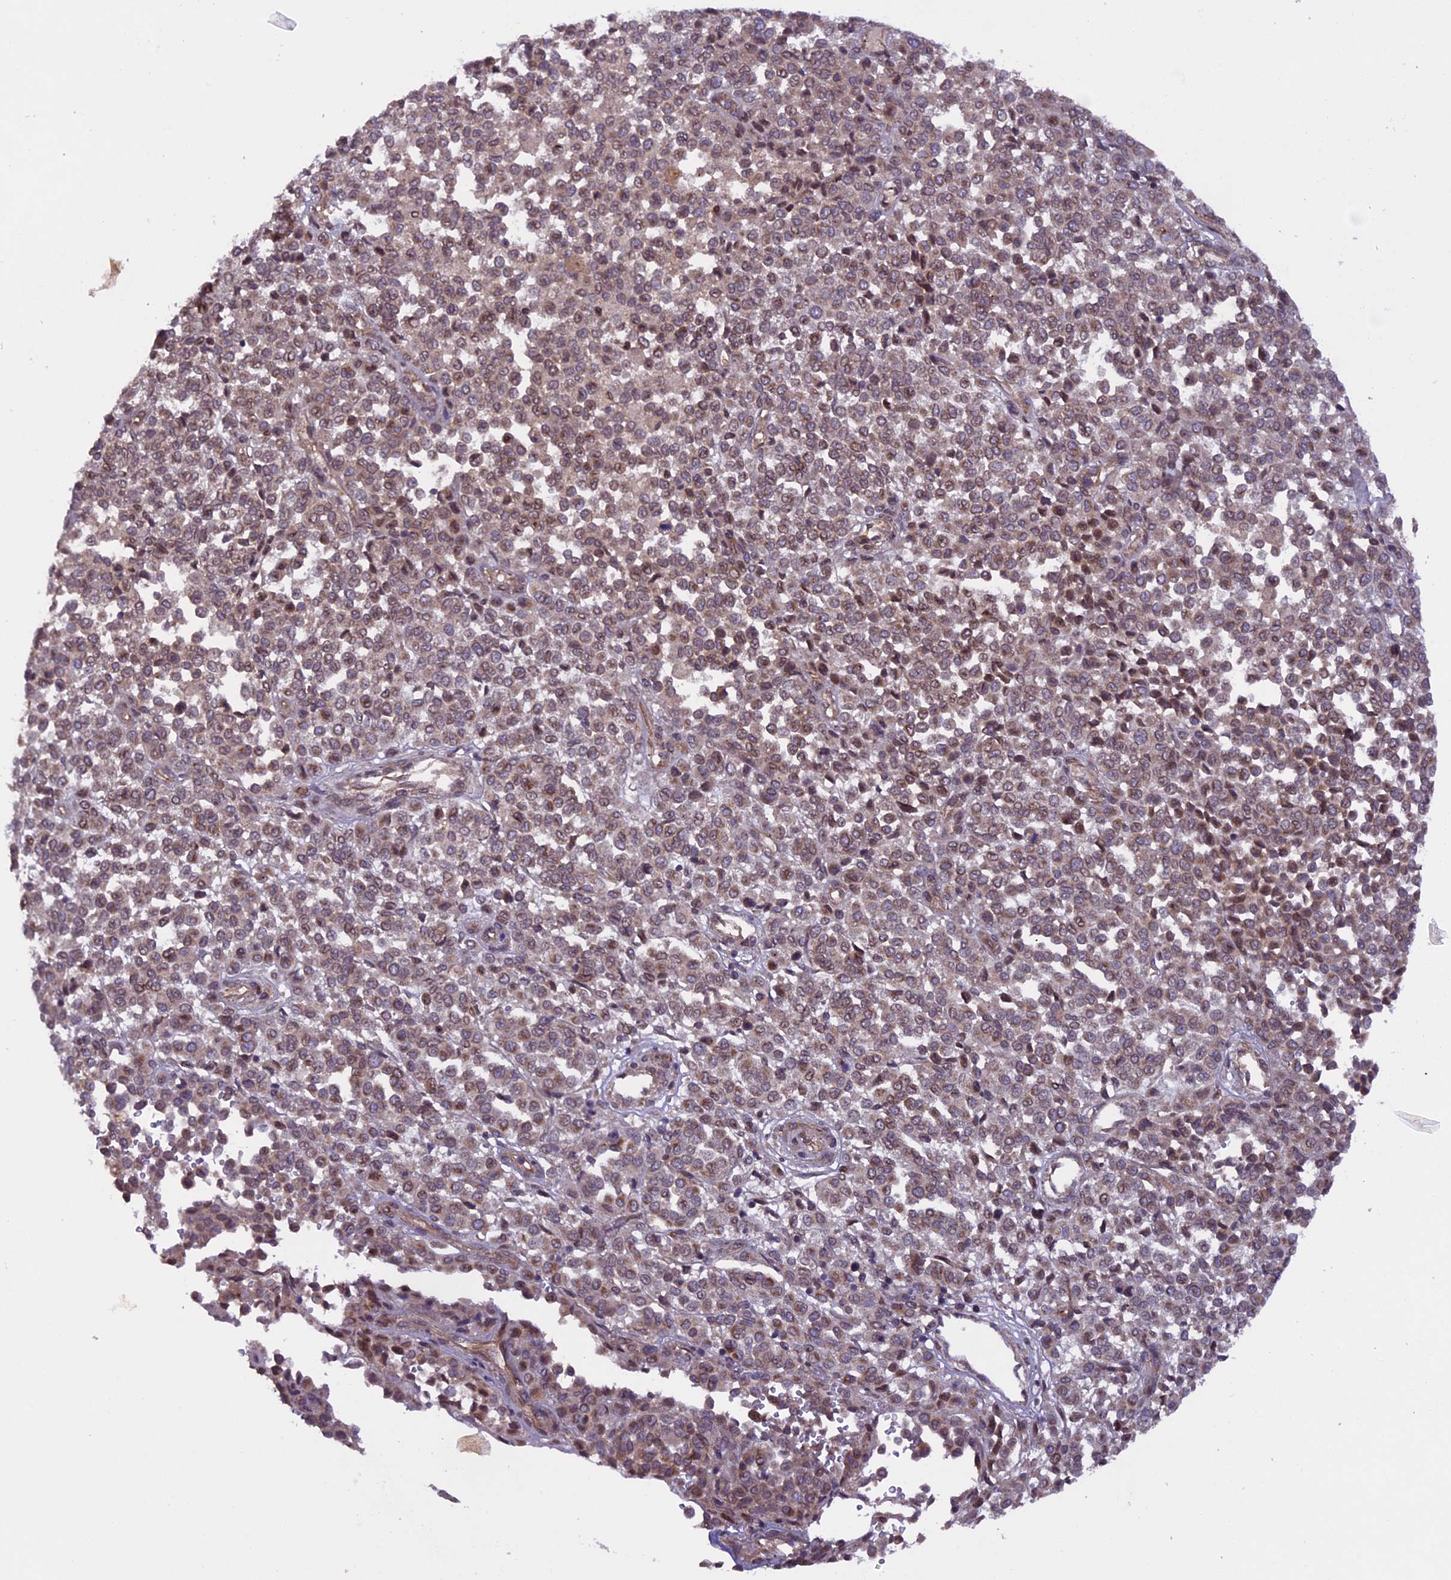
{"staining": {"intensity": "weak", "quantity": ">75%", "location": "cytoplasmic/membranous,nuclear"}, "tissue": "melanoma", "cell_type": "Tumor cells", "image_type": "cancer", "snomed": [{"axis": "morphology", "description": "Malignant melanoma, Metastatic site"}, {"axis": "topography", "description": "Pancreas"}], "caption": "A photomicrograph showing weak cytoplasmic/membranous and nuclear expression in about >75% of tumor cells in malignant melanoma (metastatic site), as visualized by brown immunohistochemical staining.", "gene": "CCDC125", "patient": {"sex": "female", "age": 30}}